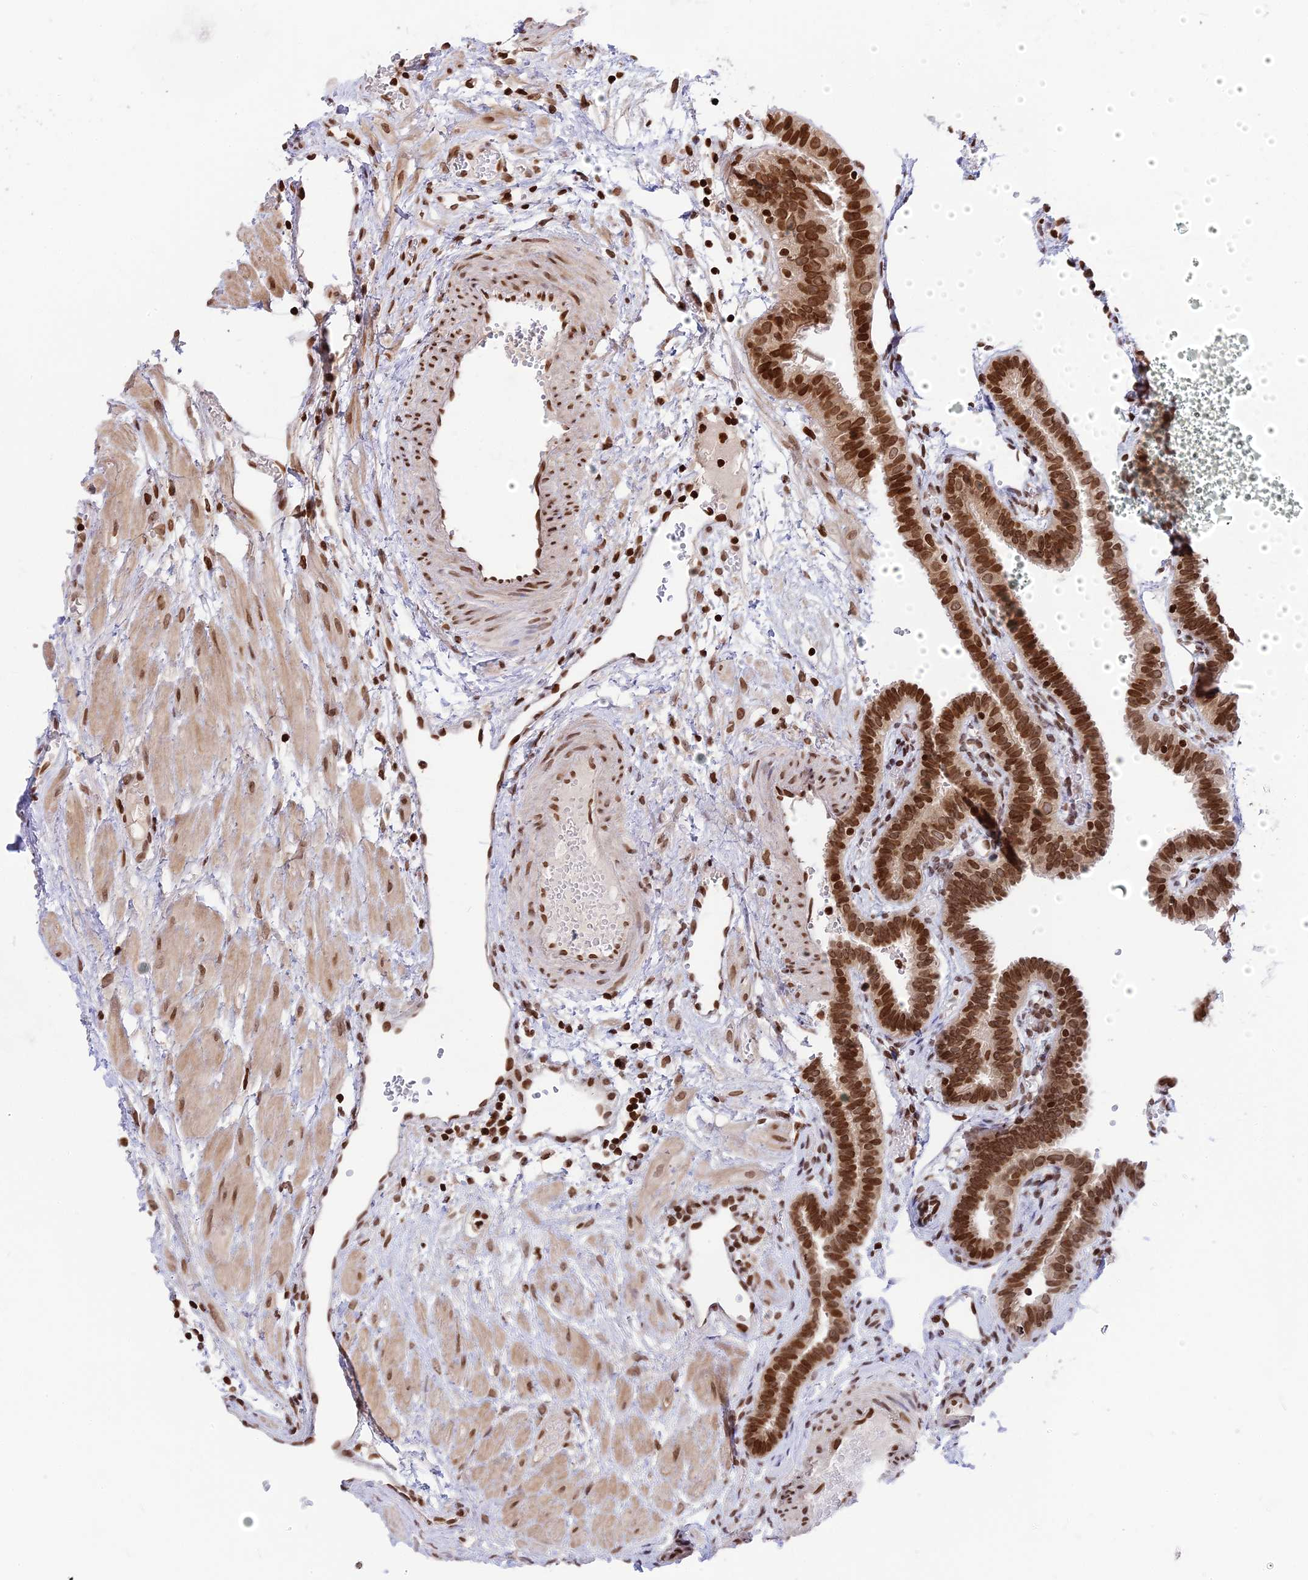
{"staining": {"intensity": "strong", "quantity": ">75%", "location": "nuclear"}, "tissue": "fallopian tube", "cell_type": "Glandular cells", "image_type": "normal", "snomed": [{"axis": "morphology", "description": "Normal tissue, NOS"}, {"axis": "topography", "description": "Fallopian tube"}], "caption": "Immunohistochemical staining of unremarkable fallopian tube displays >75% levels of strong nuclear protein expression in about >75% of glandular cells.", "gene": "TET2", "patient": {"sex": "female", "age": 37}}